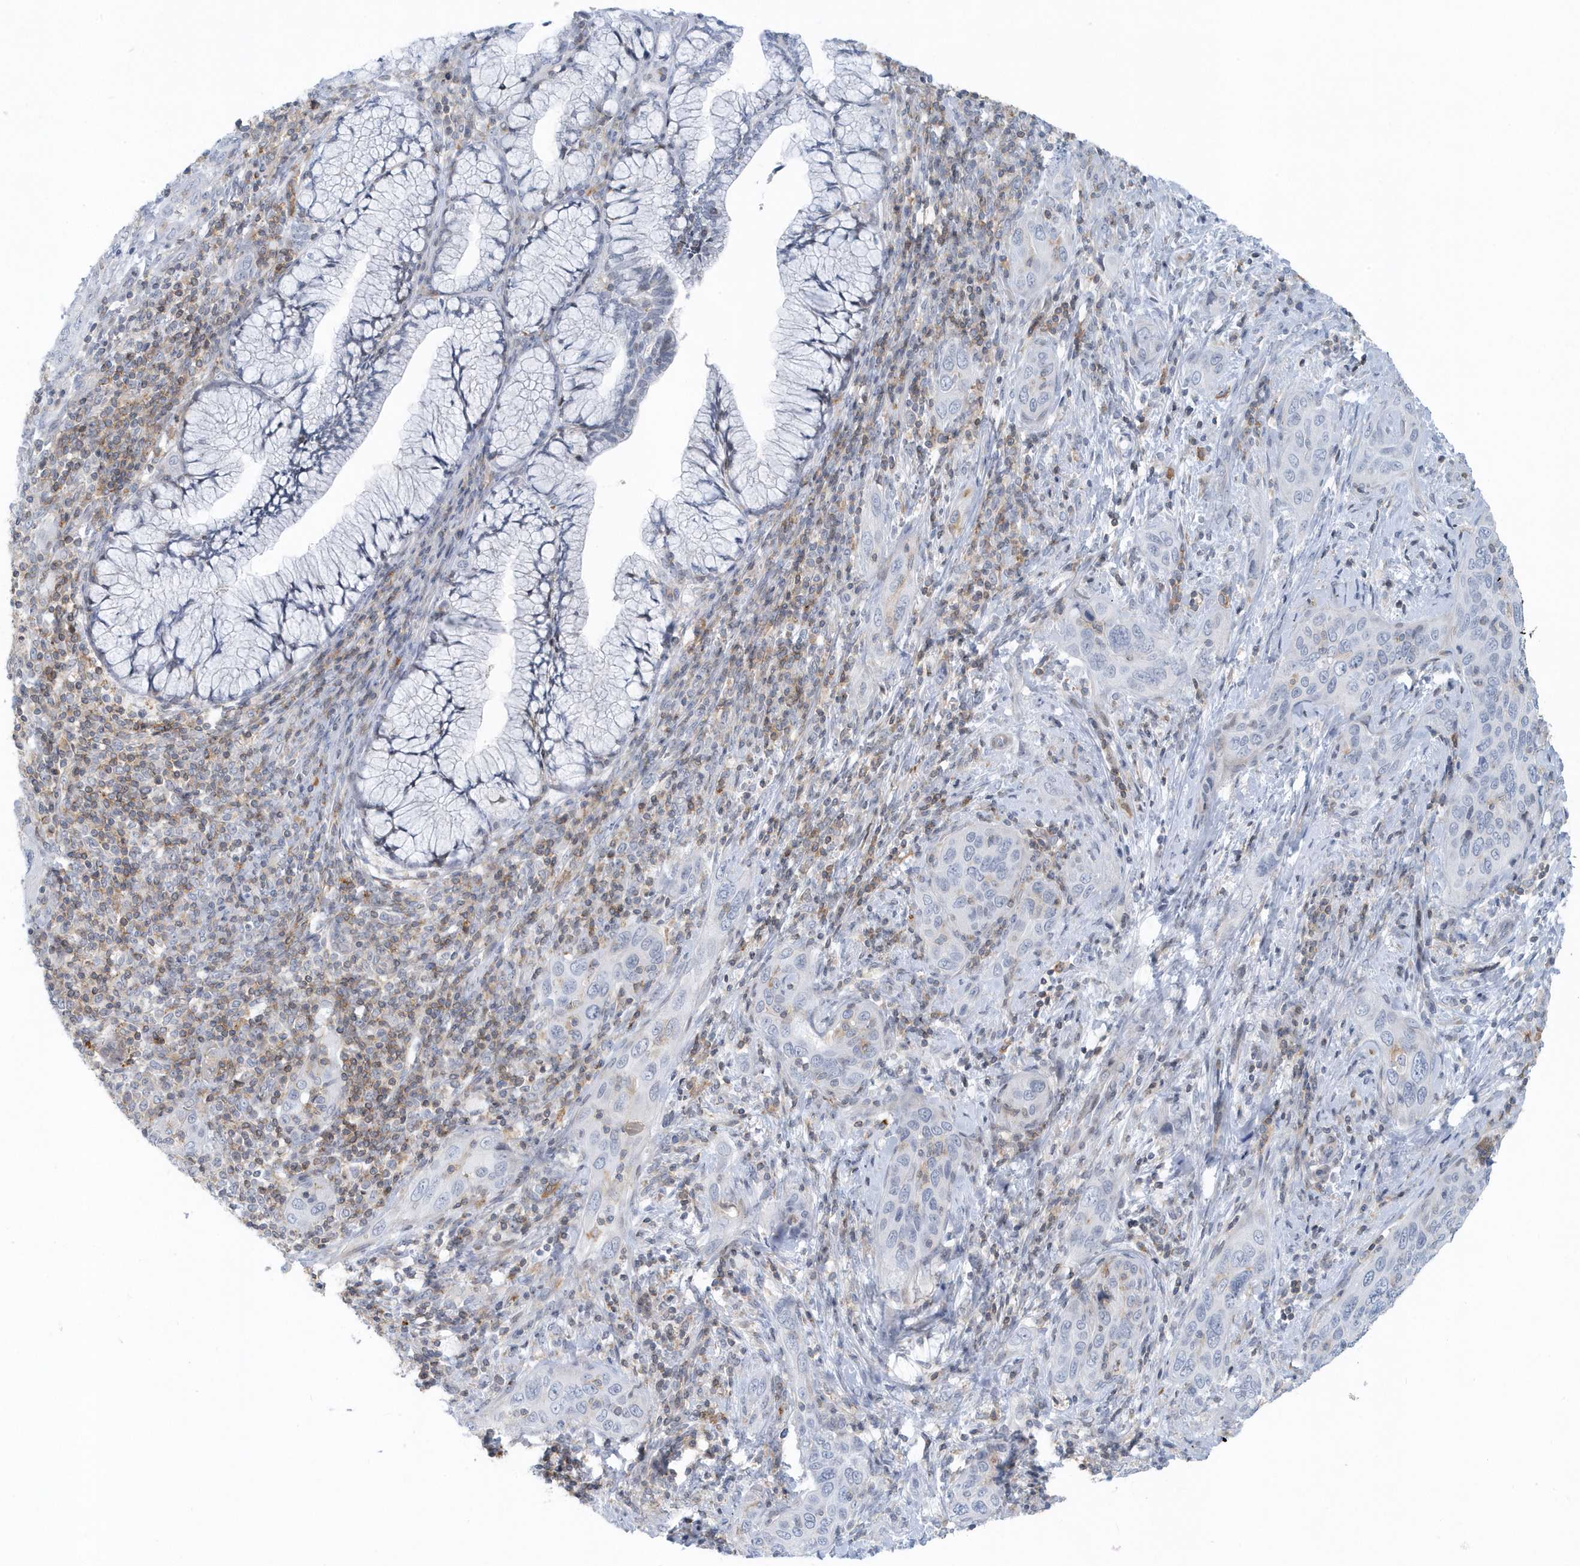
{"staining": {"intensity": "negative", "quantity": "none", "location": "none"}, "tissue": "cervical cancer", "cell_type": "Tumor cells", "image_type": "cancer", "snomed": [{"axis": "morphology", "description": "Squamous cell carcinoma, NOS"}, {"axis": "topography", "description": "Cervix"}], "caption": "Protein analysis of cervical cancer (squamous cell carcinoma) reveals no significant expression in tumor cells.", "gene": "CACNB2", "patient": {"sex": "female", "age": 60}}